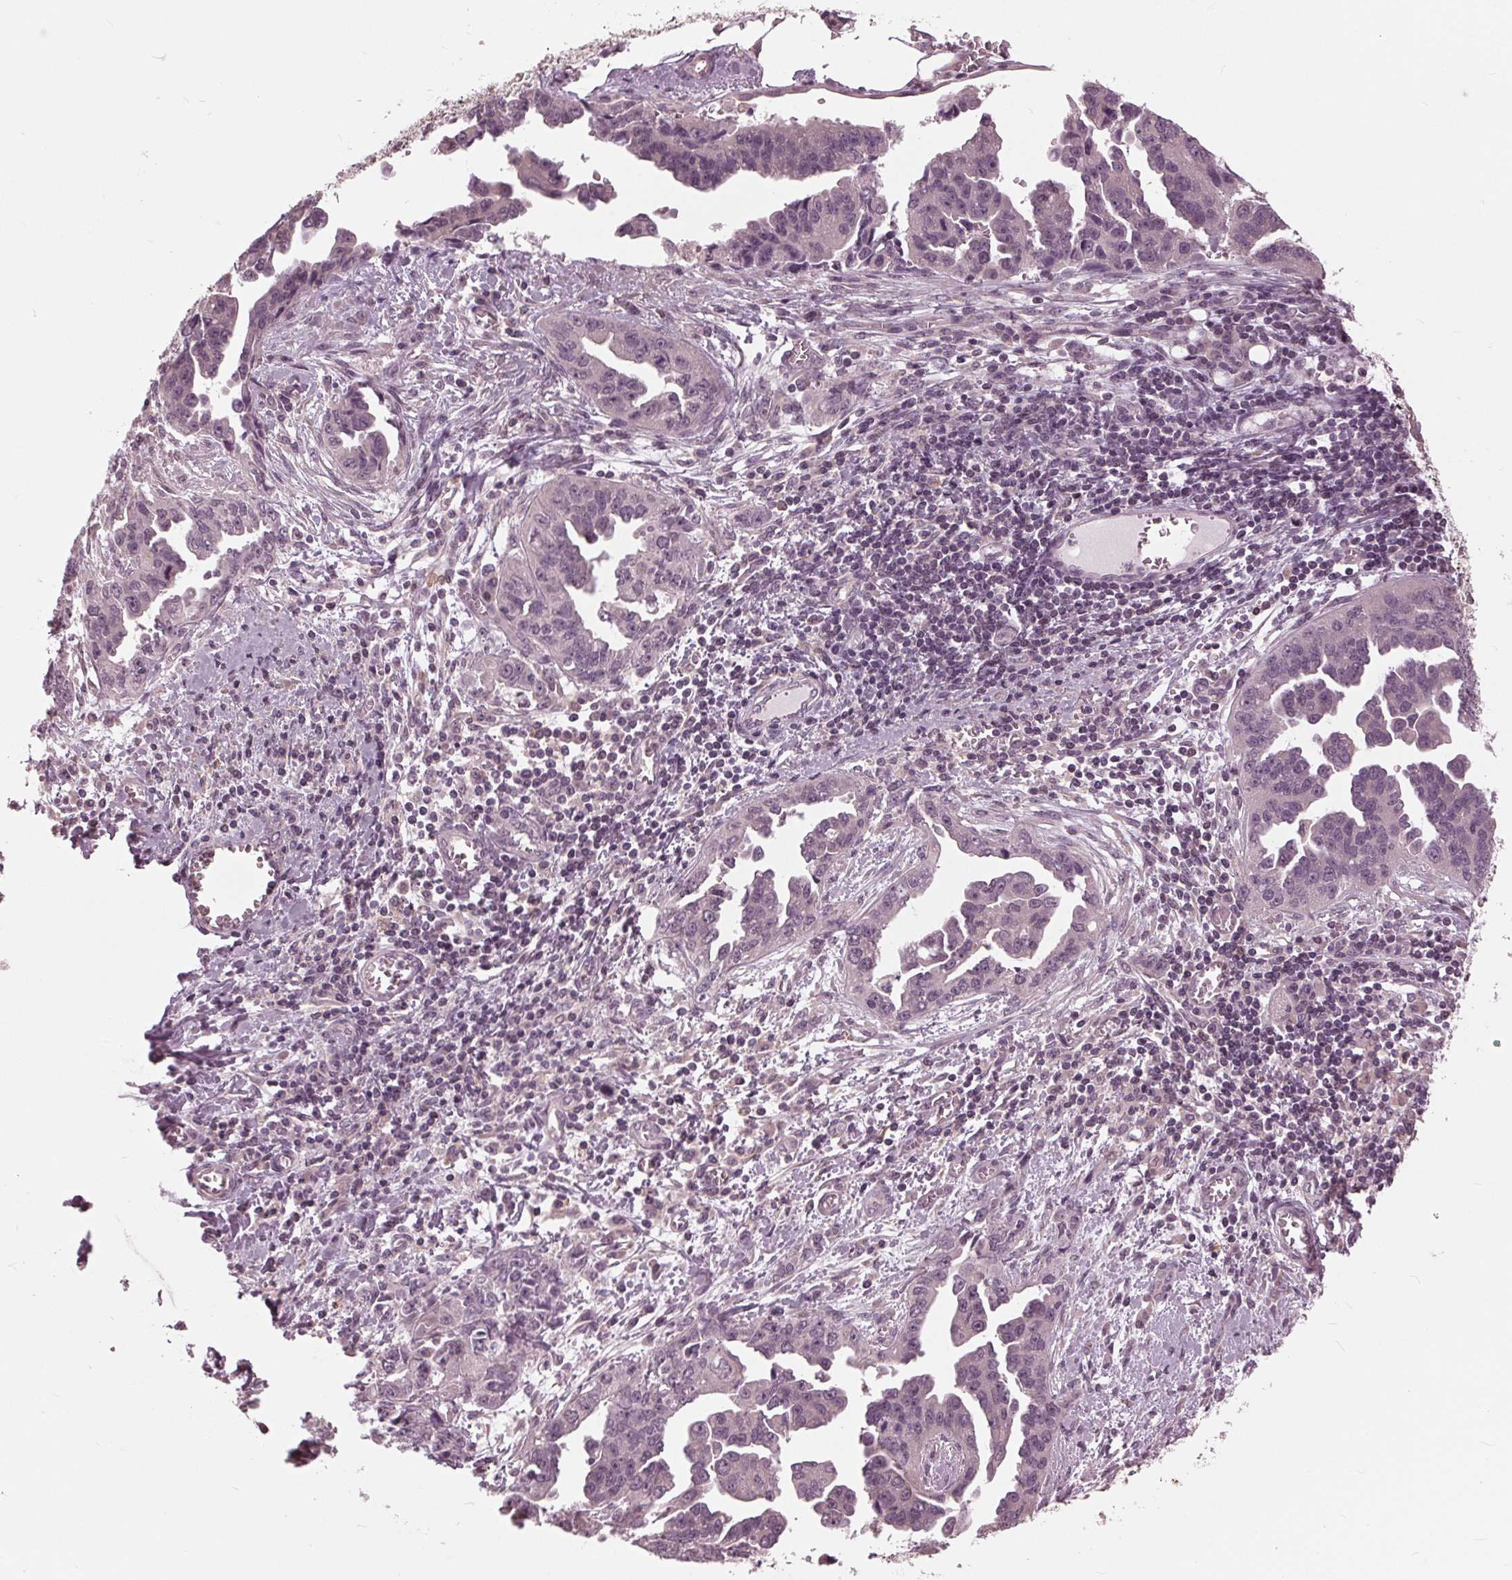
{"staining": {"intensity": "negative", "quantity": "none", "location": "none"}, "tissue": "ovarian cancer", "cell_type": "Tumor cells", "image_type": "cancer", "snomed": [{"axis": "morphology", "description": "Cystadenocarcinoma, serous, NOS"}, {"axis": "topography", "description": "Ovary"}], "caption": "IHC image of neoplastic tissue: ovarian cancer stained with DAB demonstrates no significant protein expression in tumor cells. (Stains: DAB (3,3'-diaminobenzidine) immunohistochemistry (IHC) with hematoxylin counter stain, Microscopy: brightfield microscopy at high magnification).", "gene": "SIGLEC6", "patient": {"sex": "female", "age": 75}}